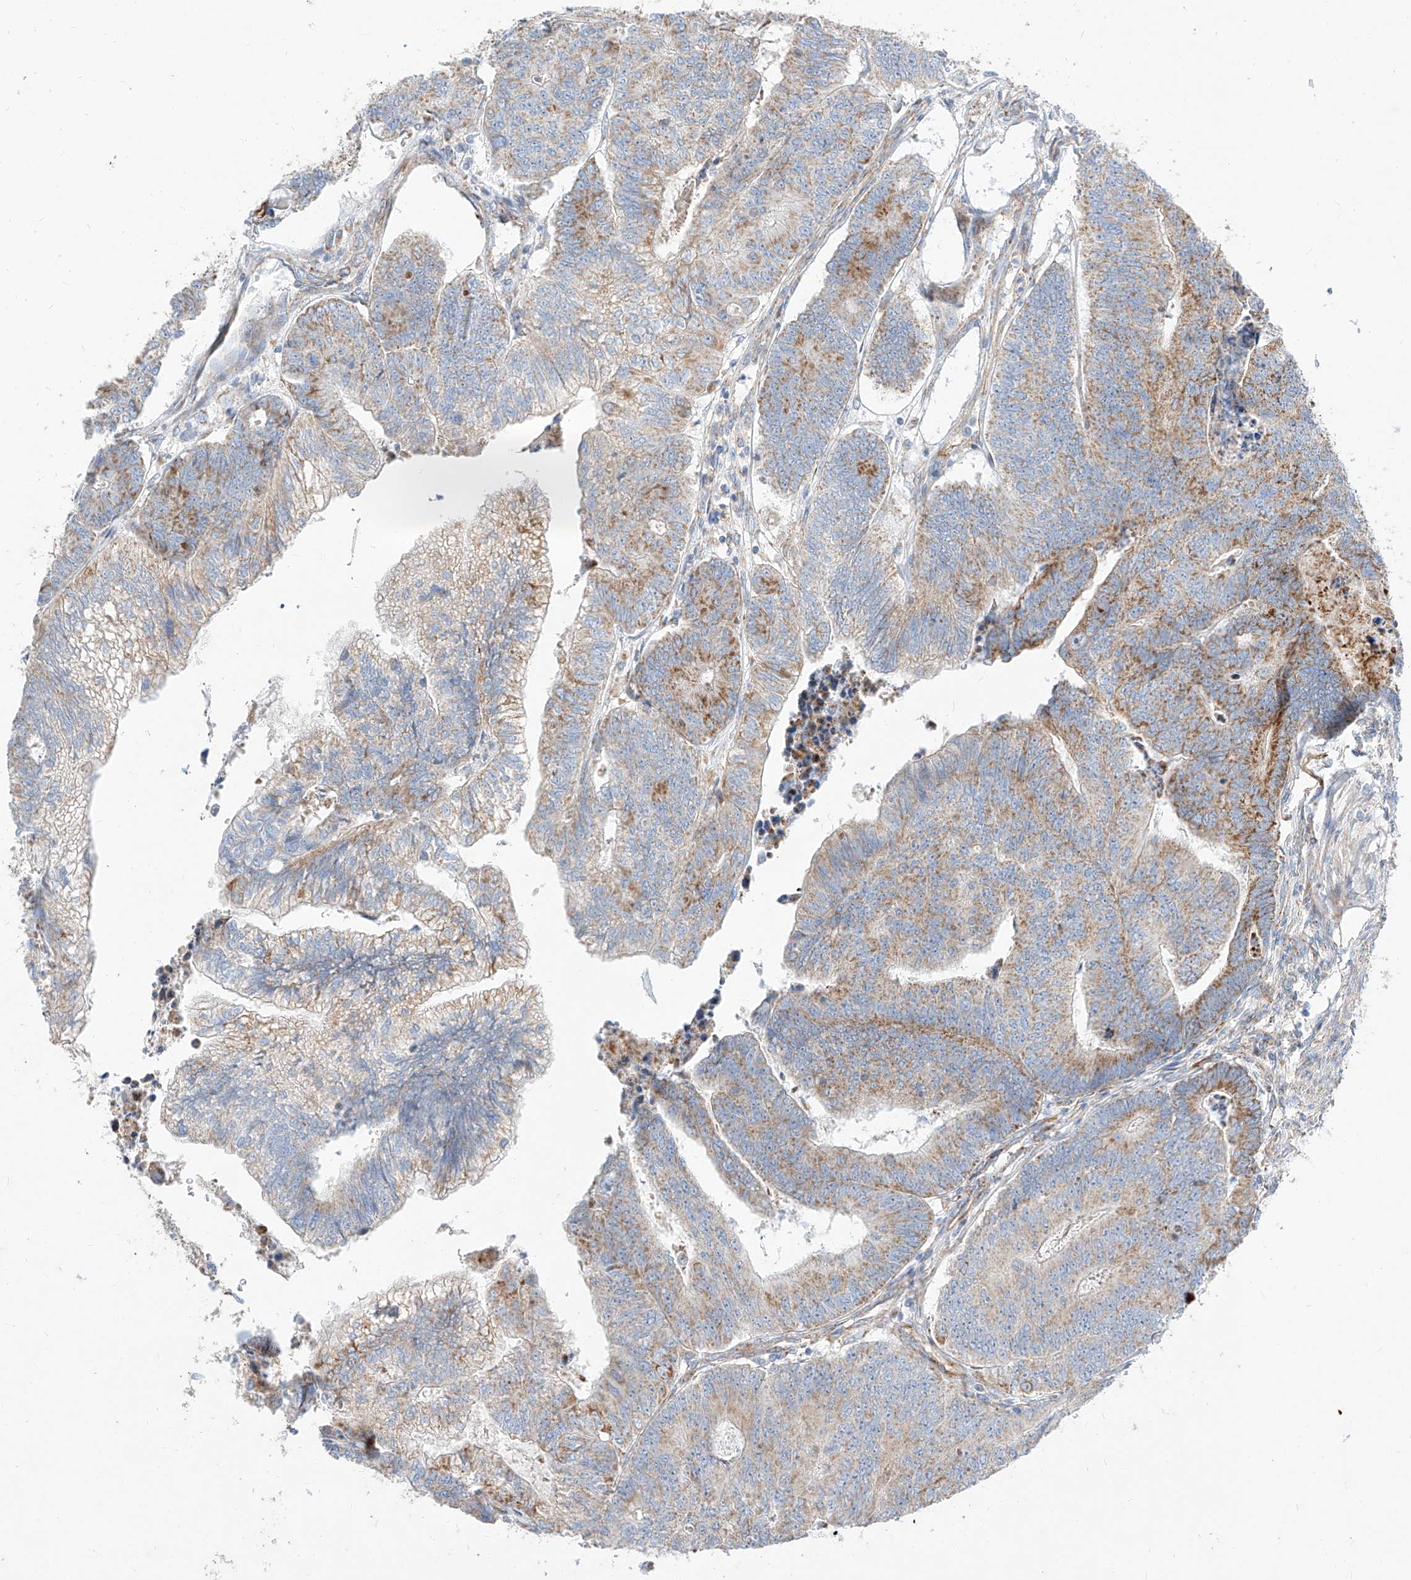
{"staining": {"intensity": "moderate", "quantity": "25%-75%", "location": "cytoplasmic/membranous"}, "tissue": "colorectal cancer", "cell_type": "Tumor cells", "image_type": "cancer", "snomed": [{"axis": "morphology", "description": "Adenocarcinoma, NOS"}, {"axis": "topography", "description": "Colon"}], "caption": "Colorectal adenocarcinoma stained for a protein (brown) shows moderate cytoplasmic/membranous positive staining in about 25%-75% of tumor cells.", "gene": "CST9", "patient": {"sex": "female", "age": 67}}